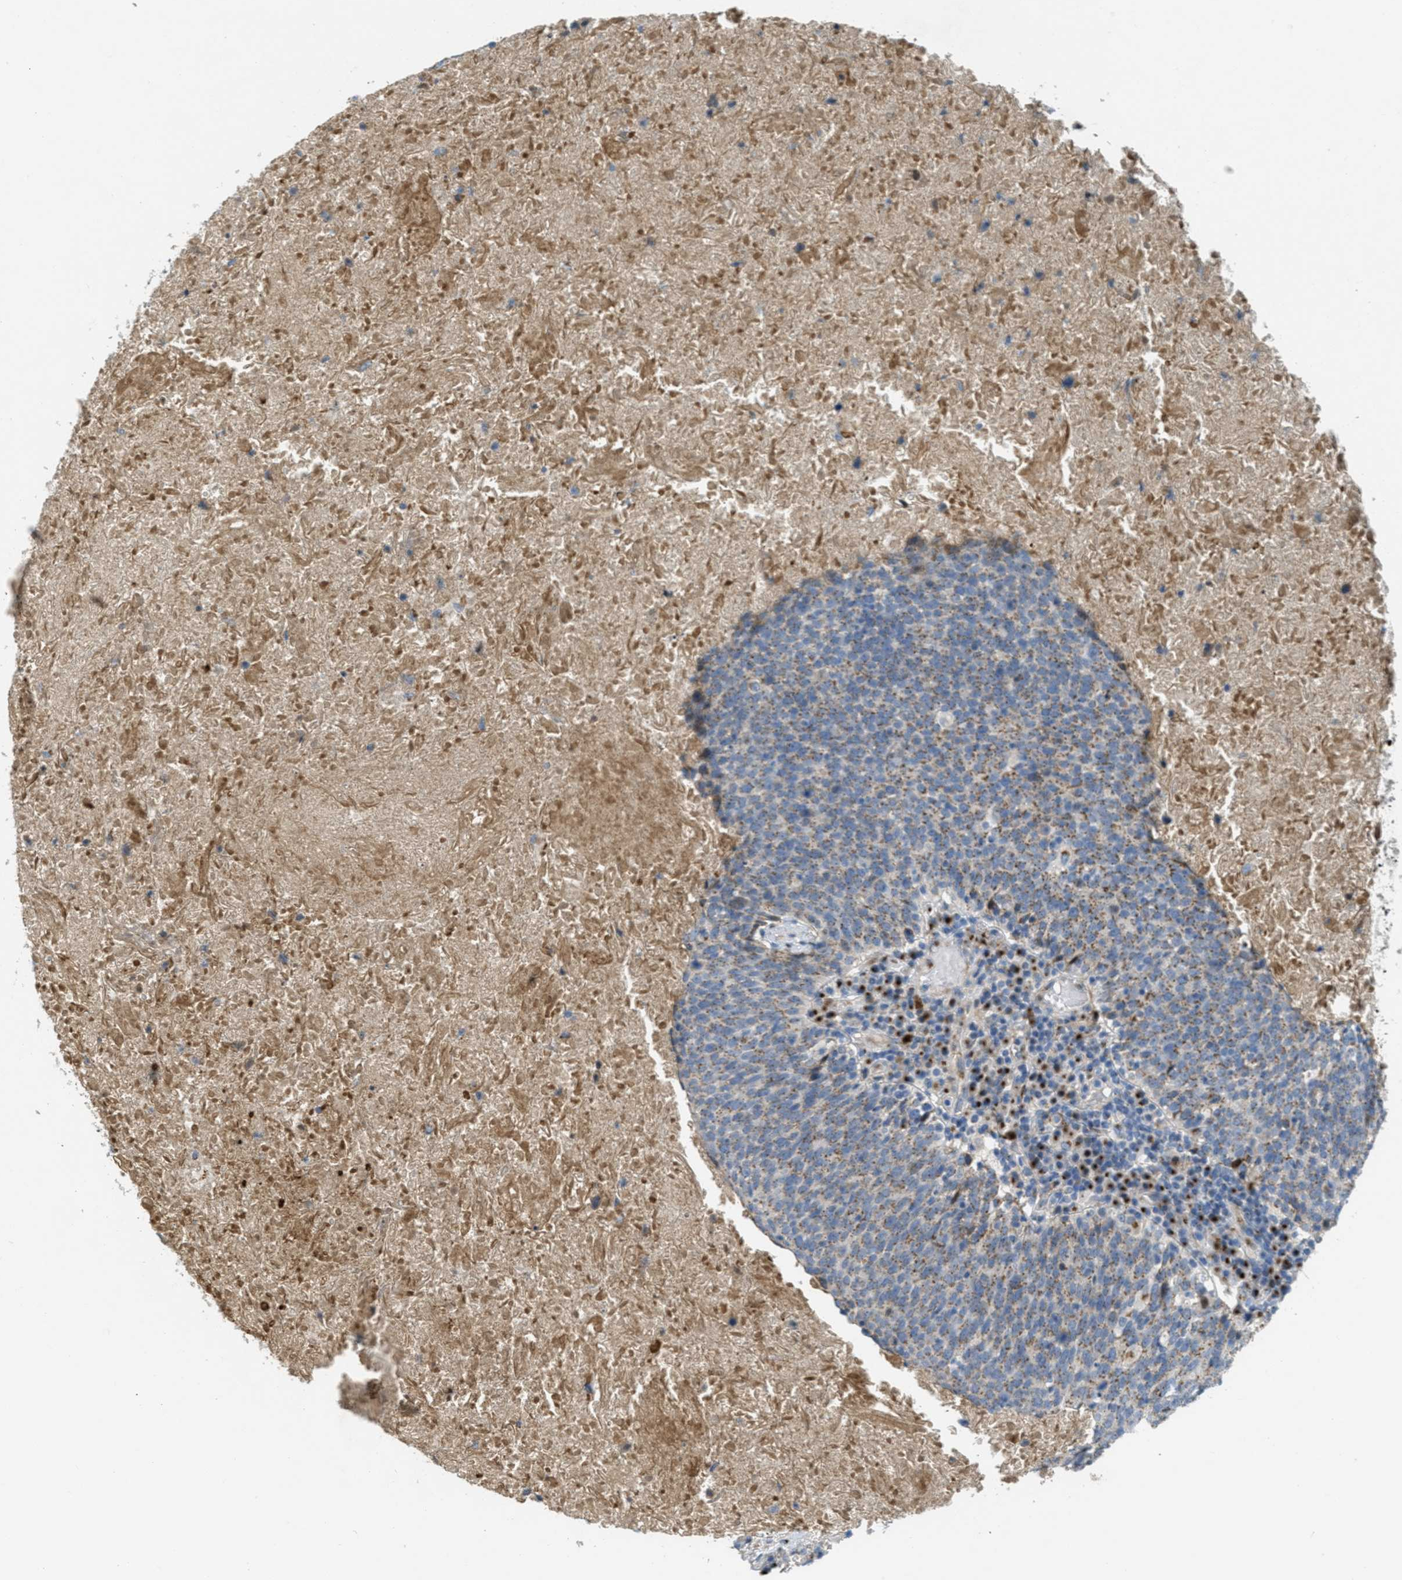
{"staining": {"intensity": "moderate", "quantity": ">75%", "location": "cytoplasmic/membranous"}, "tissue": "head and neck cancer", "cell_type": "Tumor cells", "image_type": "cancer", "snomed": [{"axis": "morphology", "description": "Squamous cell carcinoma, NOS"}, {"axis": "morphology", "description": "Squamous cell carcinoma, metastatic, NOS"}, {"axis": "topography", "description": "Lymph node"}, {"axis": "topography", "description": "Head-Neck"}], "caption": "DAB immunohistochemical staining of human head and neck cancer reveals moderate cytoplasmic/membranous protein staining in approximately >75% of tumor cells.", "gene": "ZFPL1", "patient": {"sex": "male", "age": 62}}